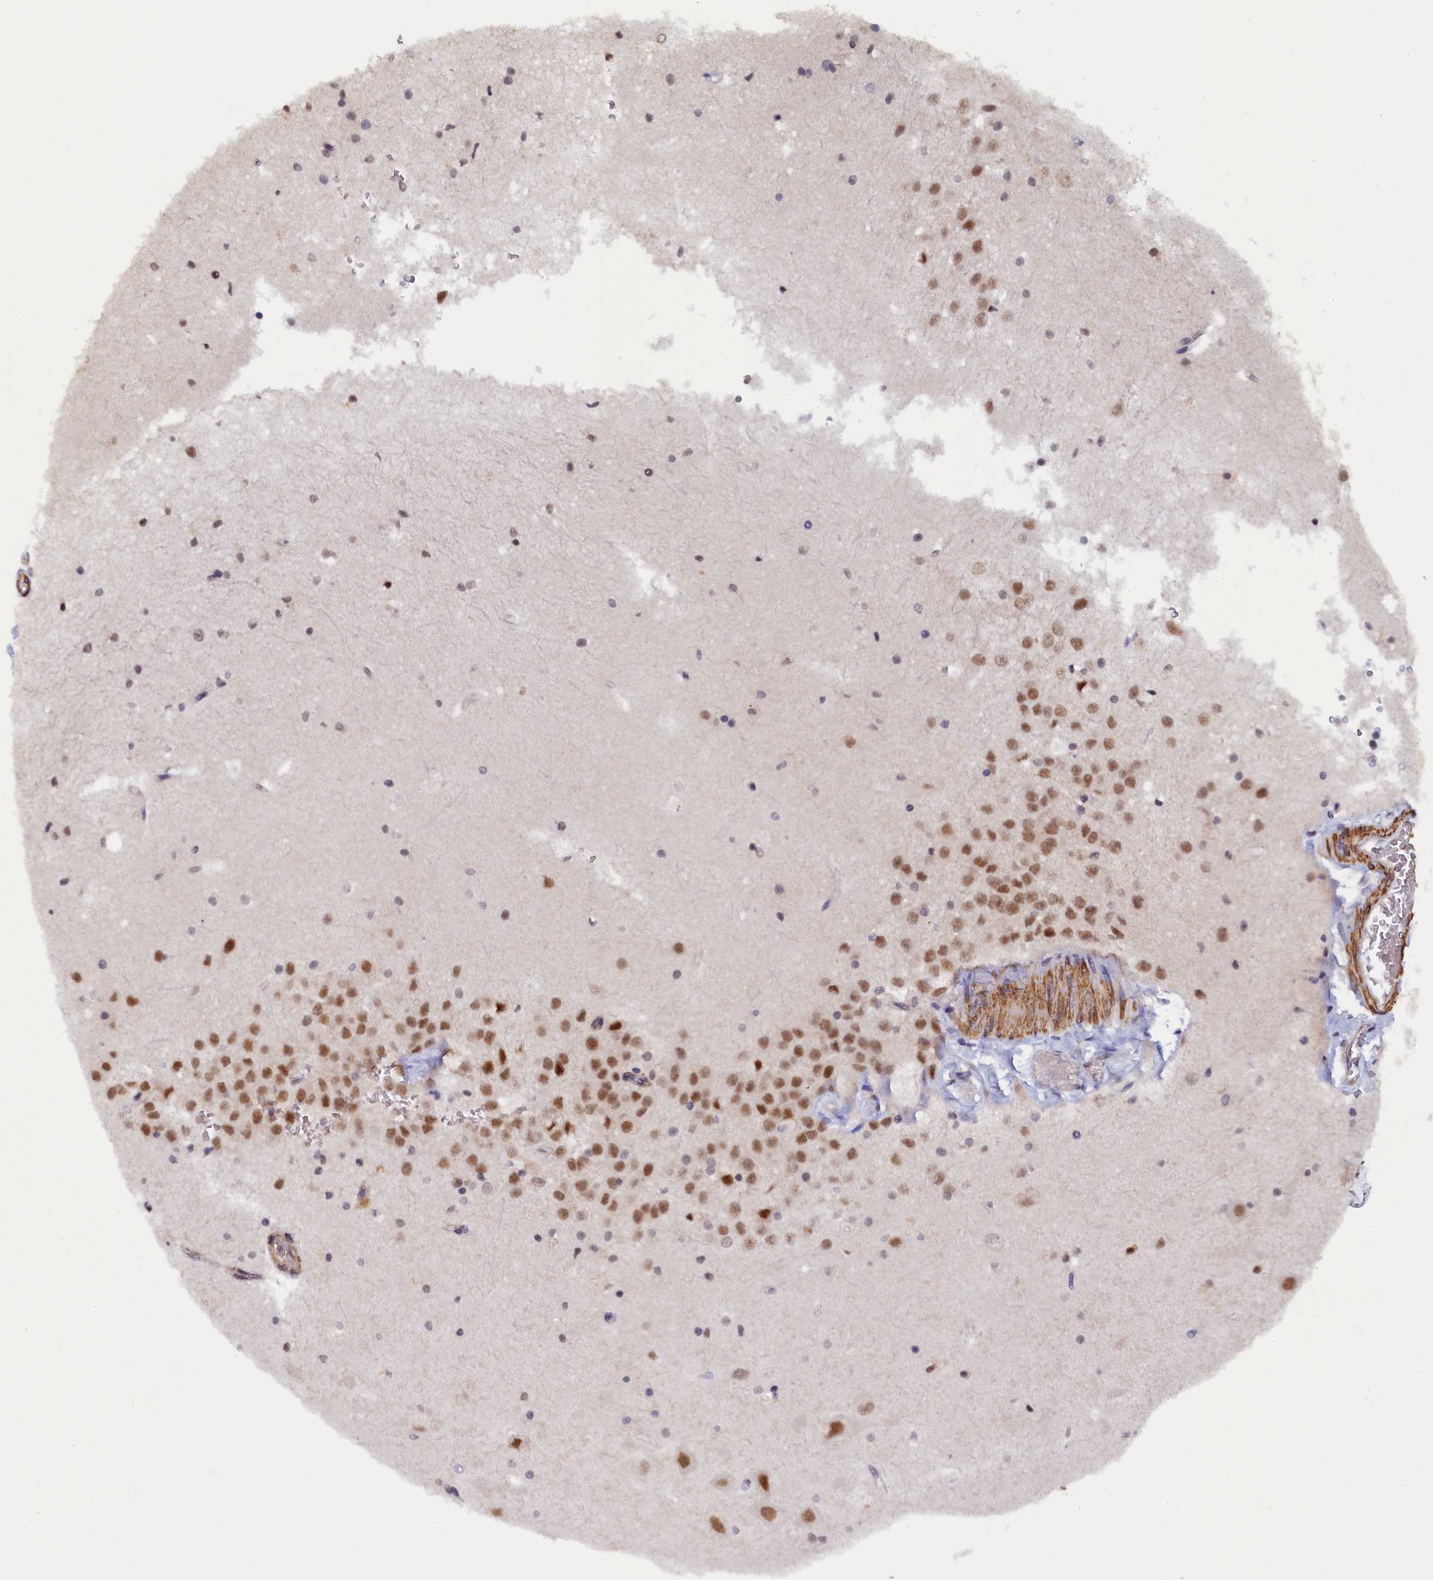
{"staining": {"intensity": "weak", "quantity": "<25%", "location": "nuclear"}, "tissue": "hippocampus", "cell_type": "Glial cells", "image_type": "normal", "snomed": [{"axis": "morphology", "description": "Normal tissue, NOS"}, {"axis": "topography", "description": "Hippocampus"}], "caption": "IHC of normal human hippocampus shows no expression in glial cells. (DAB (3,3'-diaminobenzidine) IHC visualized using brightfield microscopy, high magnification).", "gene": "INTS14", "patient": {"sex": "female", "age": 52}}